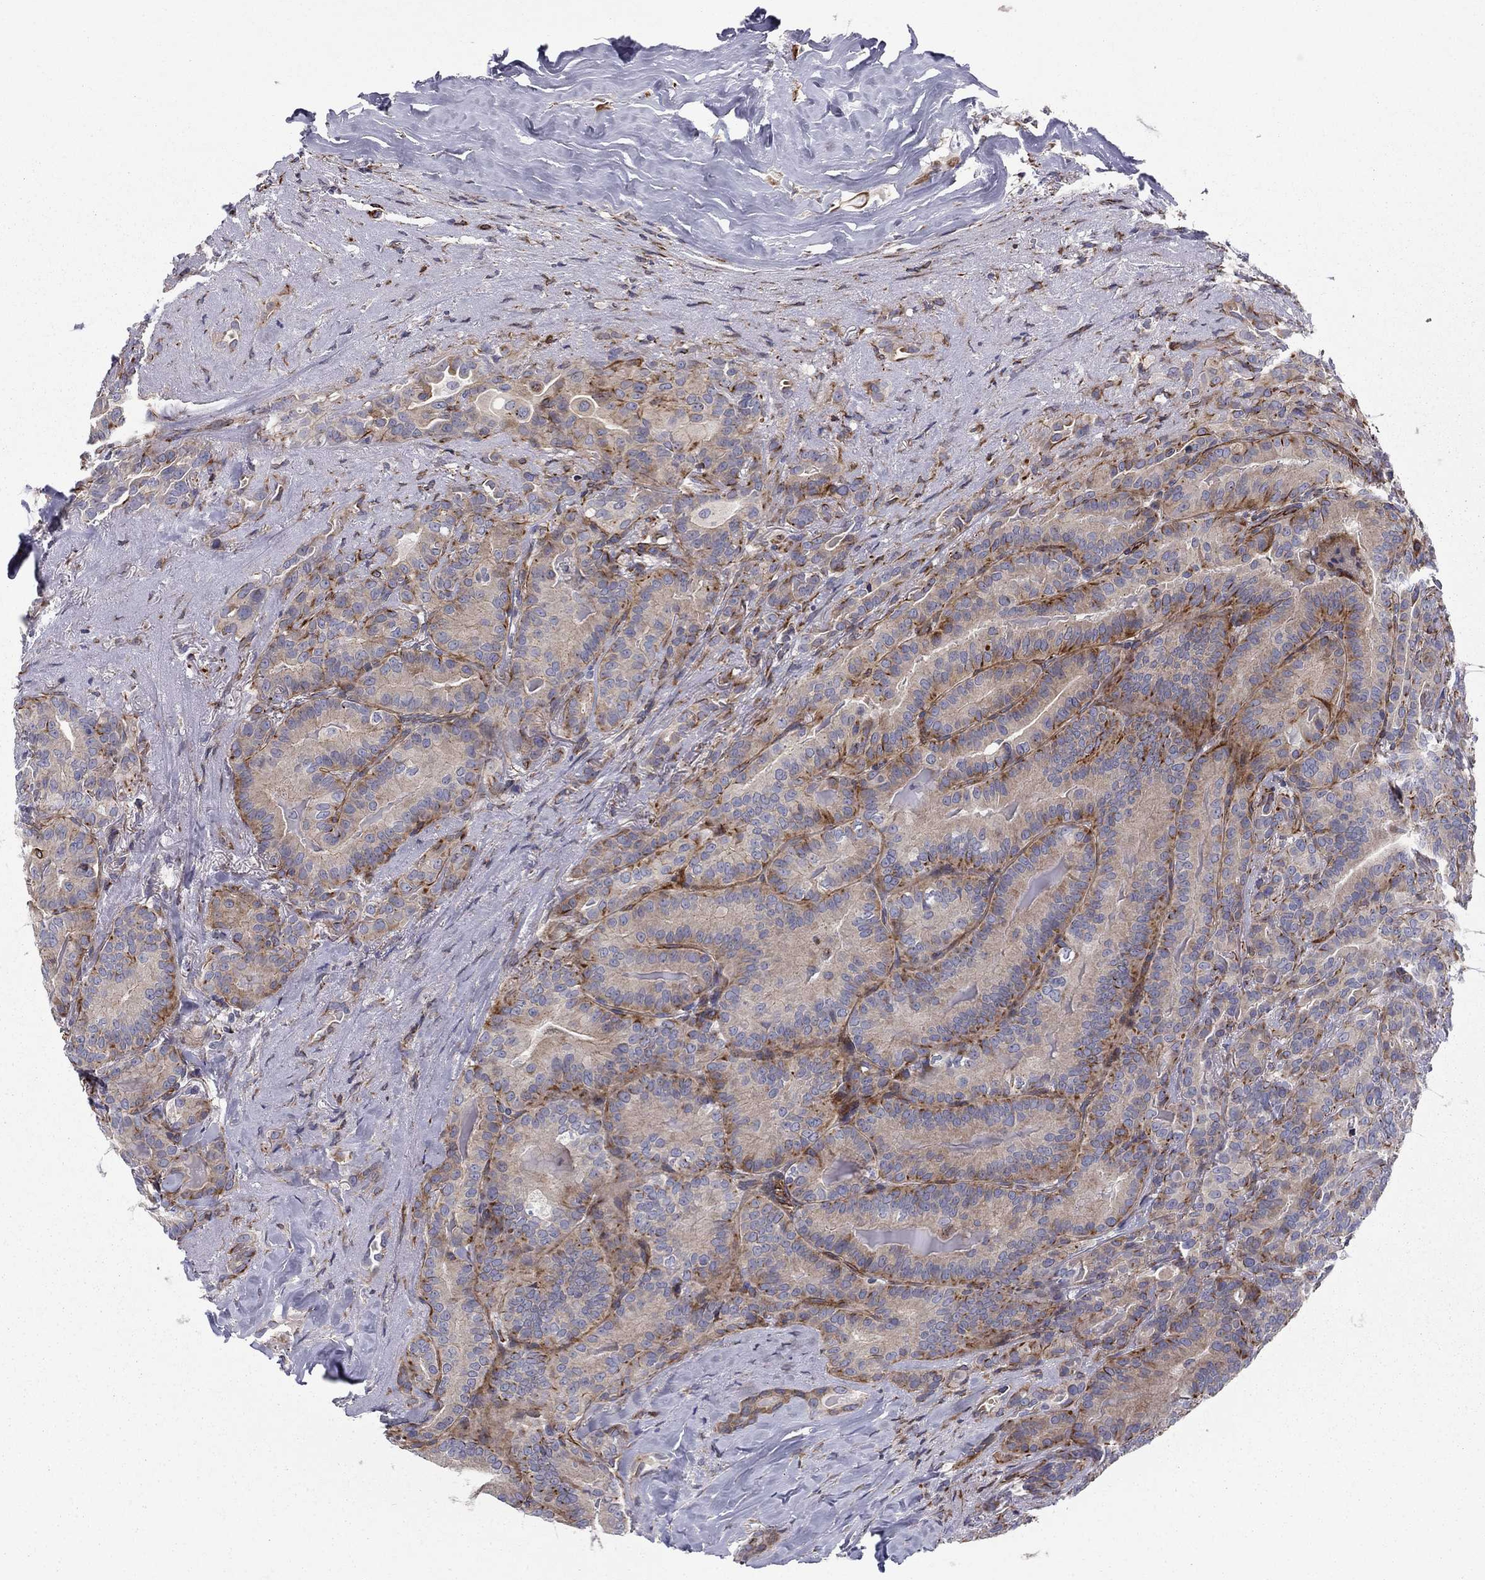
{"staining": {"intensity": "moderate", "quantity": "25%-75%", "location": "cytoplasmic/membranous"}, "tissue": "thyroid cancer", "cell_type": "Tumor cells", "image_type": "cancer", "snomed": [{"axis": "morphology", "description": "Papillary adenocarcinoma, NOS"}, {"axis": "topography", "description": "Thyroid gland"}], "caption": "There is medium levels of moderate cytoplasmic/membranous positivity in tumor cells of thyroid cancer, as demonstrated by immunohistochemical staining (brown color).", "gene": "CLSTN1", "patient": {"sex": "male", "age": 61}}